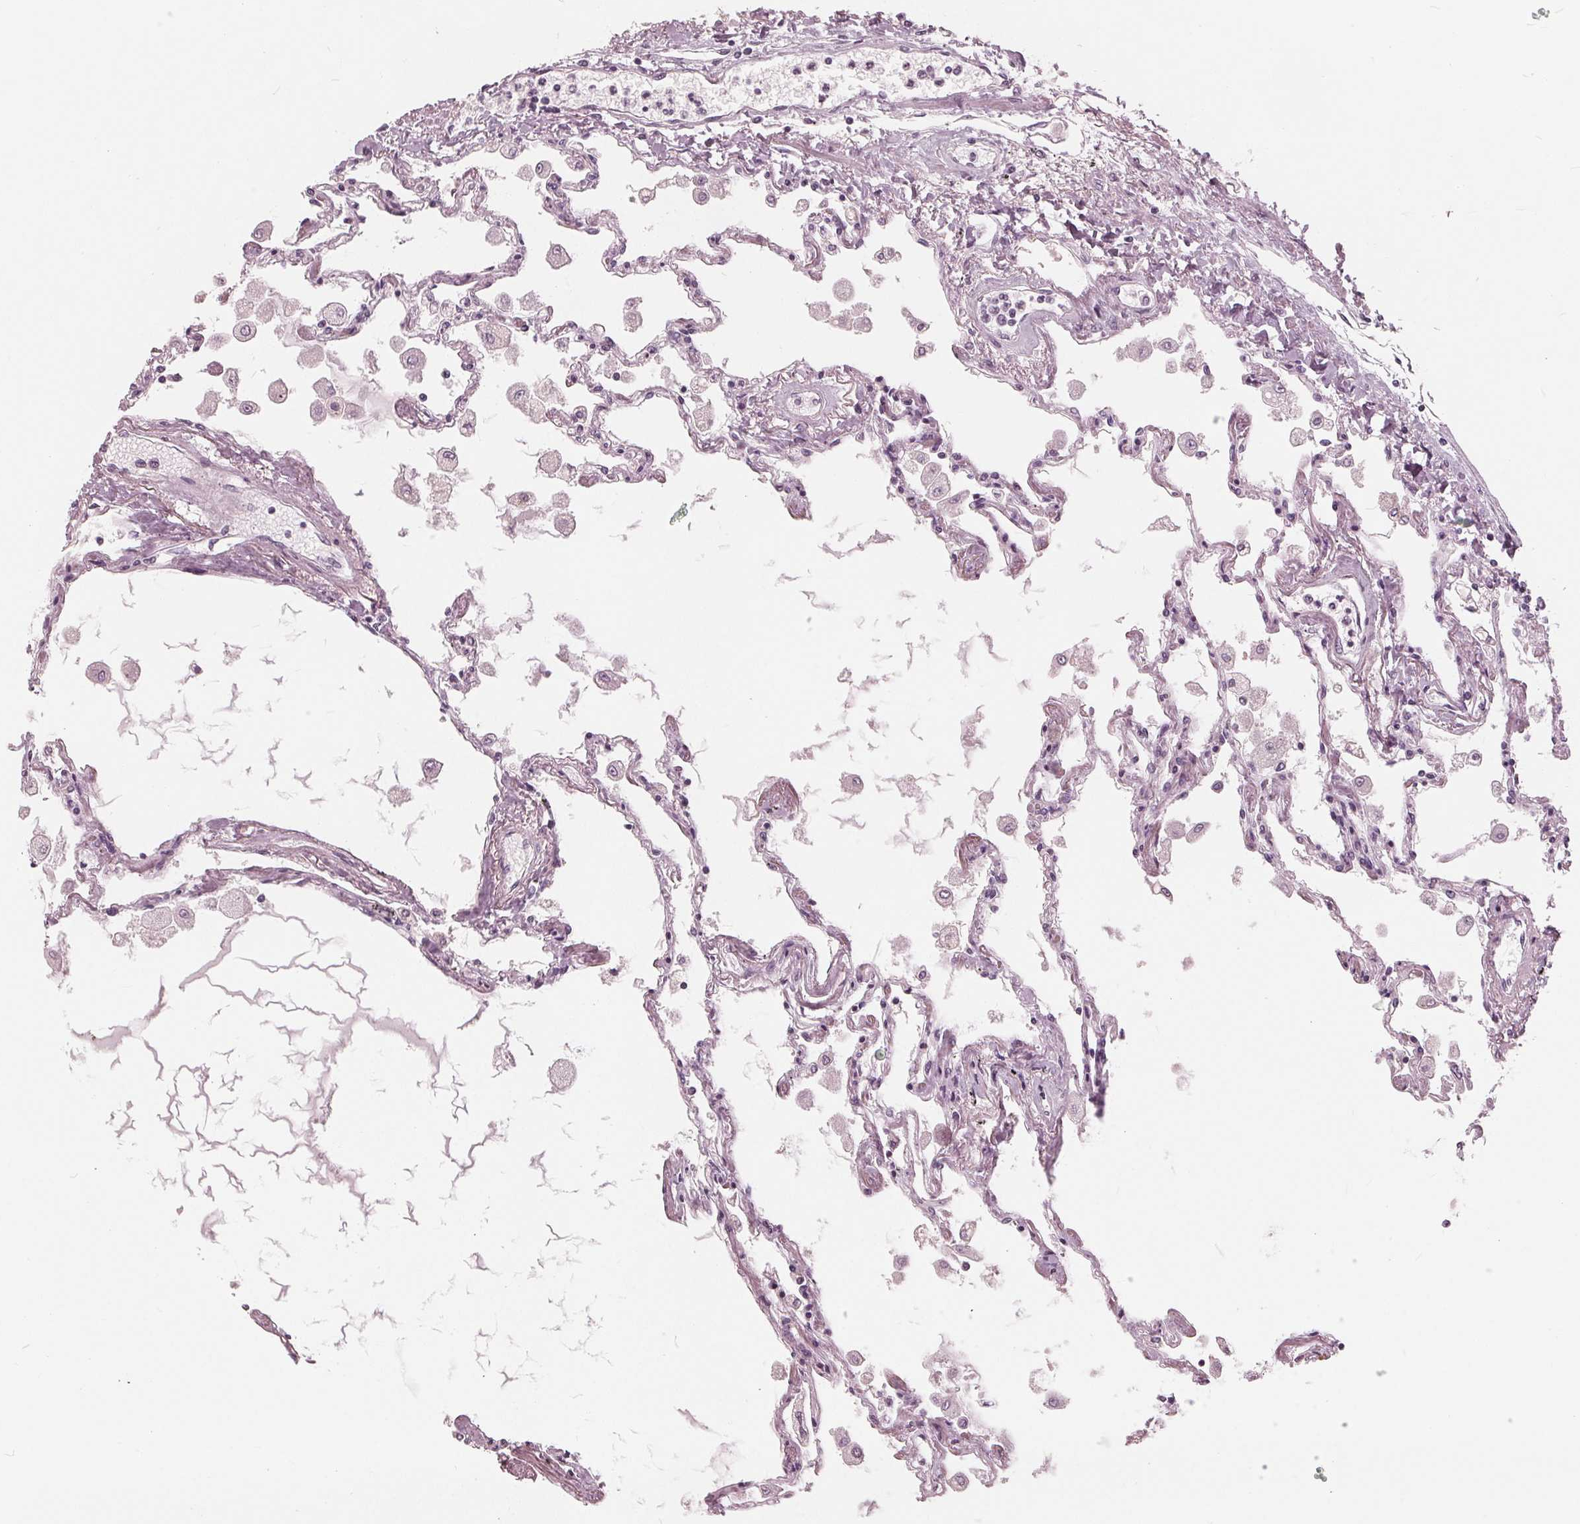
{"staining": {"intensity": "negative", "quantity": "none", "location": "none"}, "tissue": "lung", "cell_type": "Alveolar cells", "image_type": "normal", "snomed": [{"axis": "morphology", "description": "Normal tissue, NOS"}, {"axis": "morphology", "description": "Adenocarcinoma, NOS"}, {"axis": "topography", "description": "Cartilage tissue"}, {"axis": "topography", "description": "Lung"}], "caption": "A histopathology image of human lung is negative for staining in alveolar cells.", "gene": "SAT2", "patient": {"sex": "female", "age": 67}}